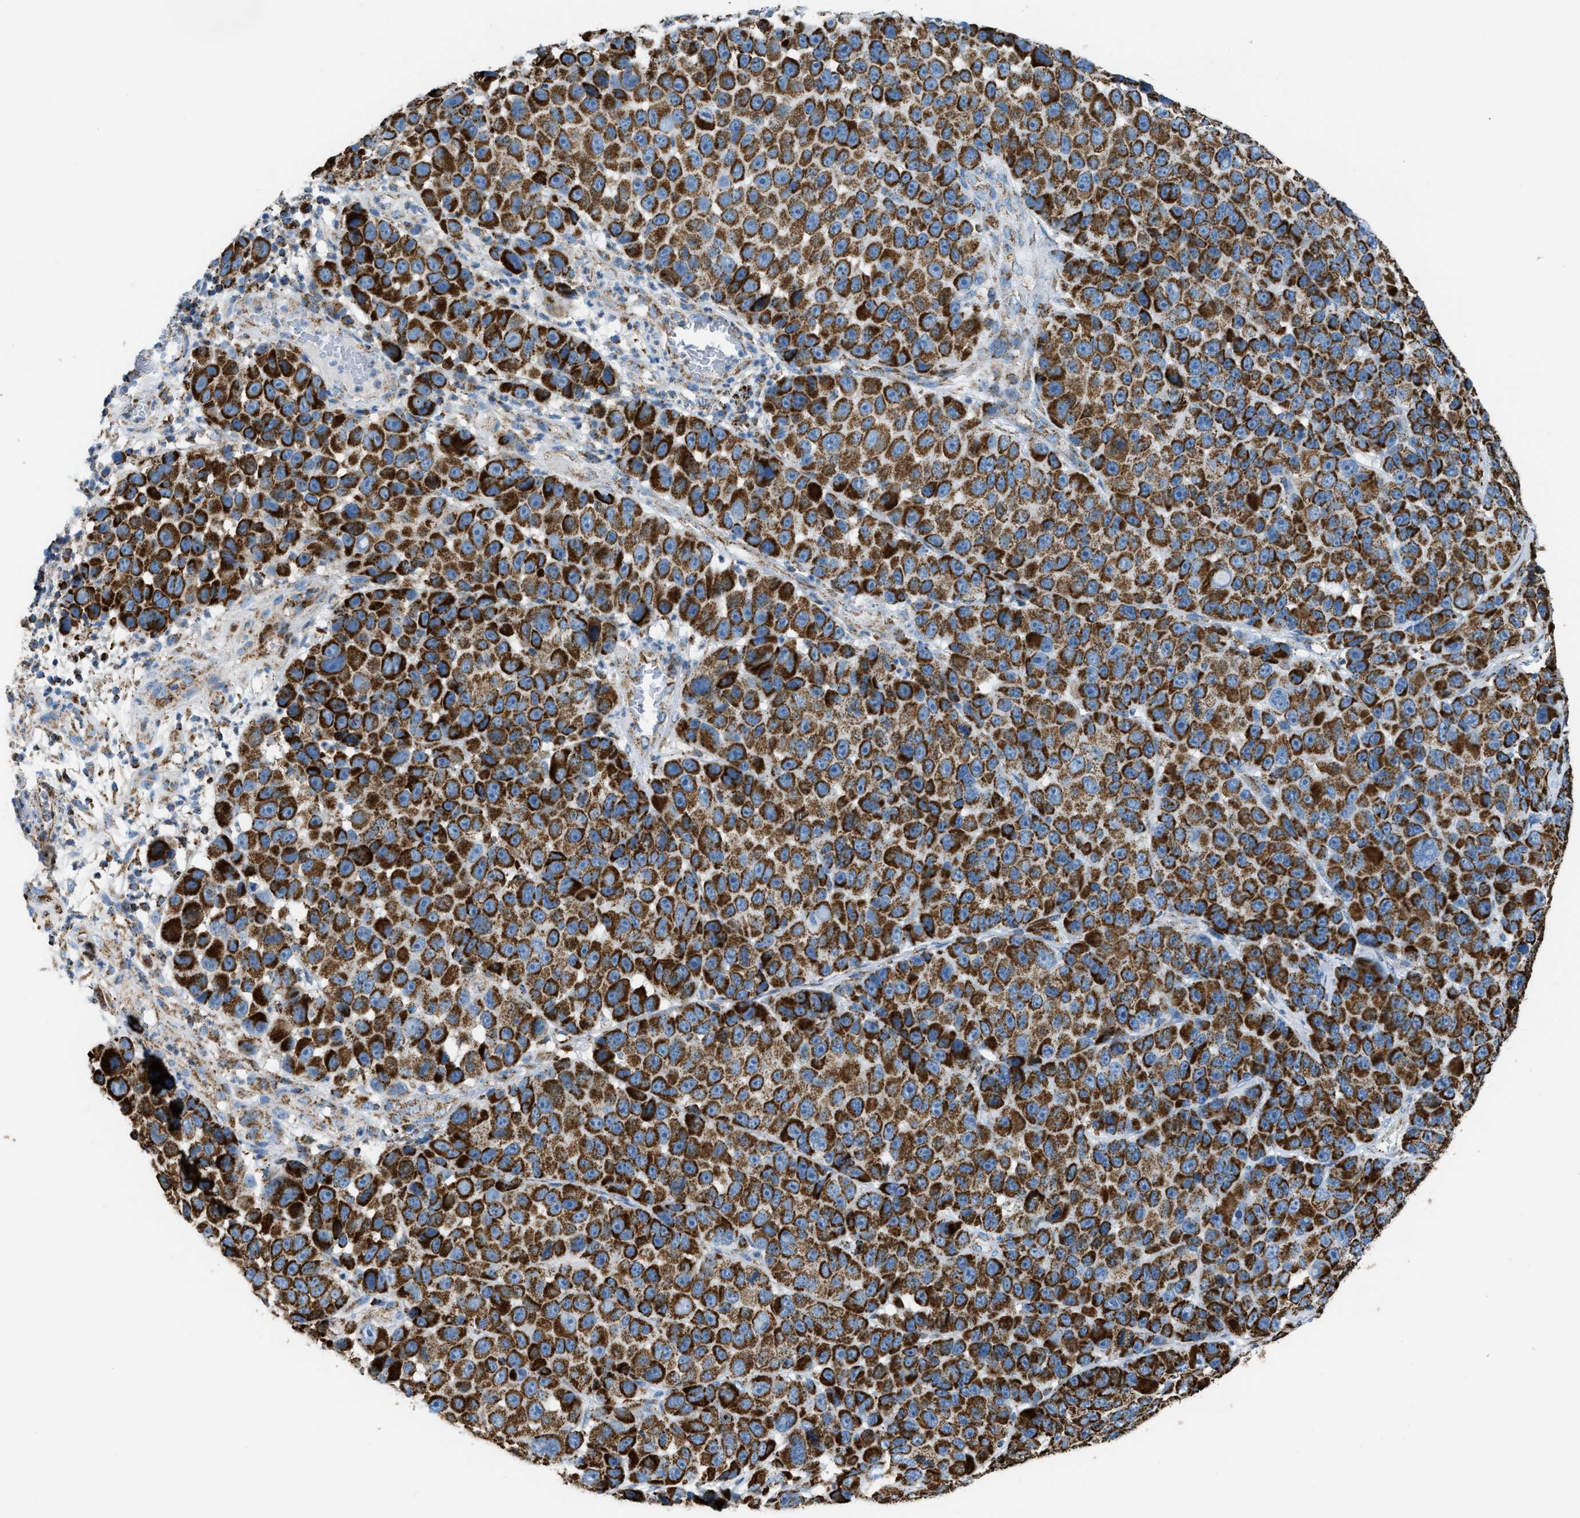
{"staining": {"intensity": "strong", "quantity": ">75%", "location": "cytoplasmic/membranous"}, "tissue": "melanoma", "cell_type": "Tumor cells", "image_type": "cancer", "snomed": [{"axis": "morphology", "description": "Malignant melanoma, NOS"}, {"axis": "topography", "description": "Skin"}], "caption": "An image showing strong cytoplasmic/membranous expression in about >75% of tumor cells in melanoma, as visualized by brown immunohistochemical staining.", "gene": "ETFB", "patient": {"sex": "male", "age": 53}}